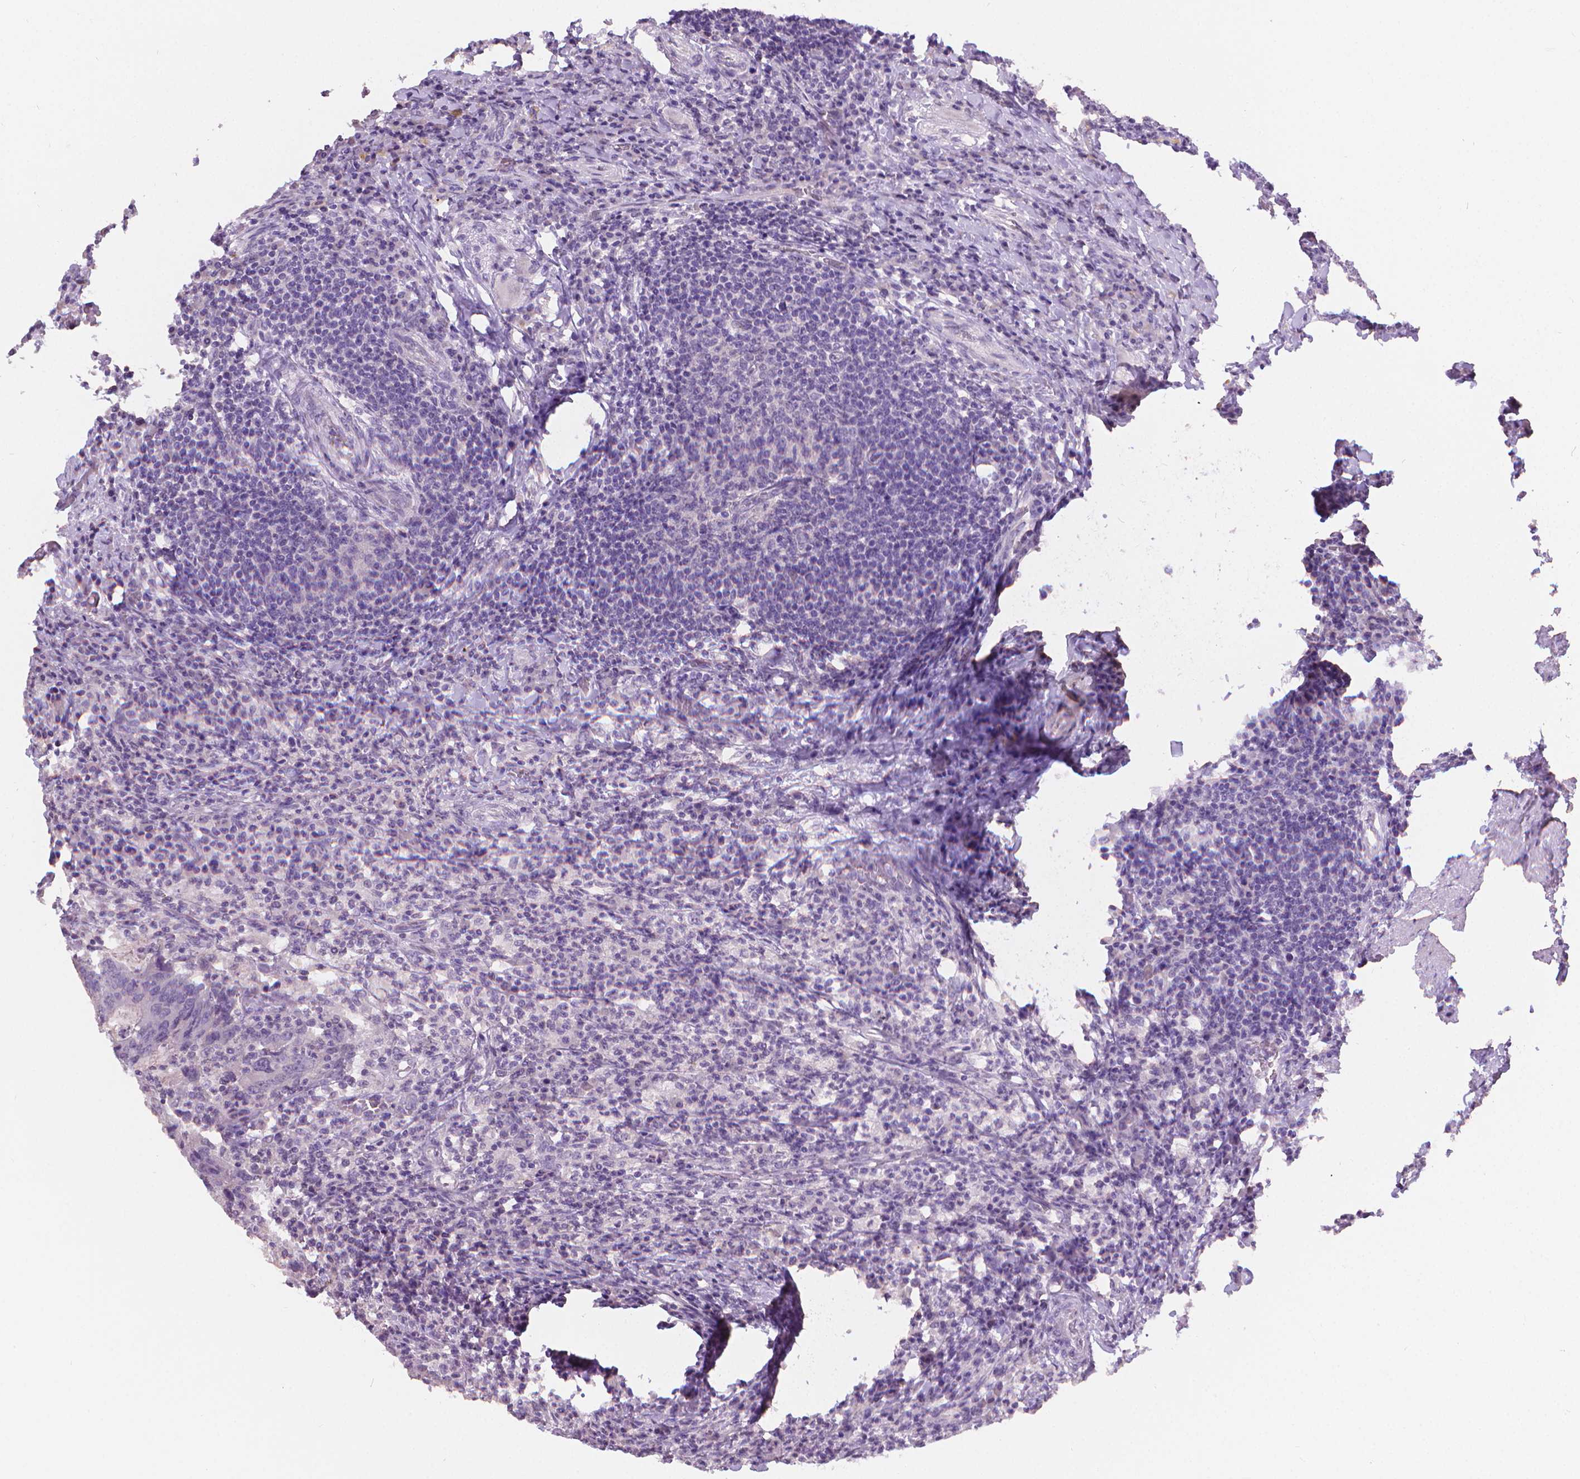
{"staining": {"intensity": "negative", "quantity": "none", "location": "none"}, "tissue": "colorectal cancer", "cell_type": "Tumor cells", "image_type": "cancer", "snomed": [{"axis": "morphology", "description": "Adenocarcinoma, NOS"}, {"axis": "topography", "description": "Colon"}], "caption": "Immunohistochemistry of adenocarcinoma (colorectal) demonstrates no expression in tumor cells.", "gene": "TNNI2", "patient": {"sex": "male", "age": 67}}